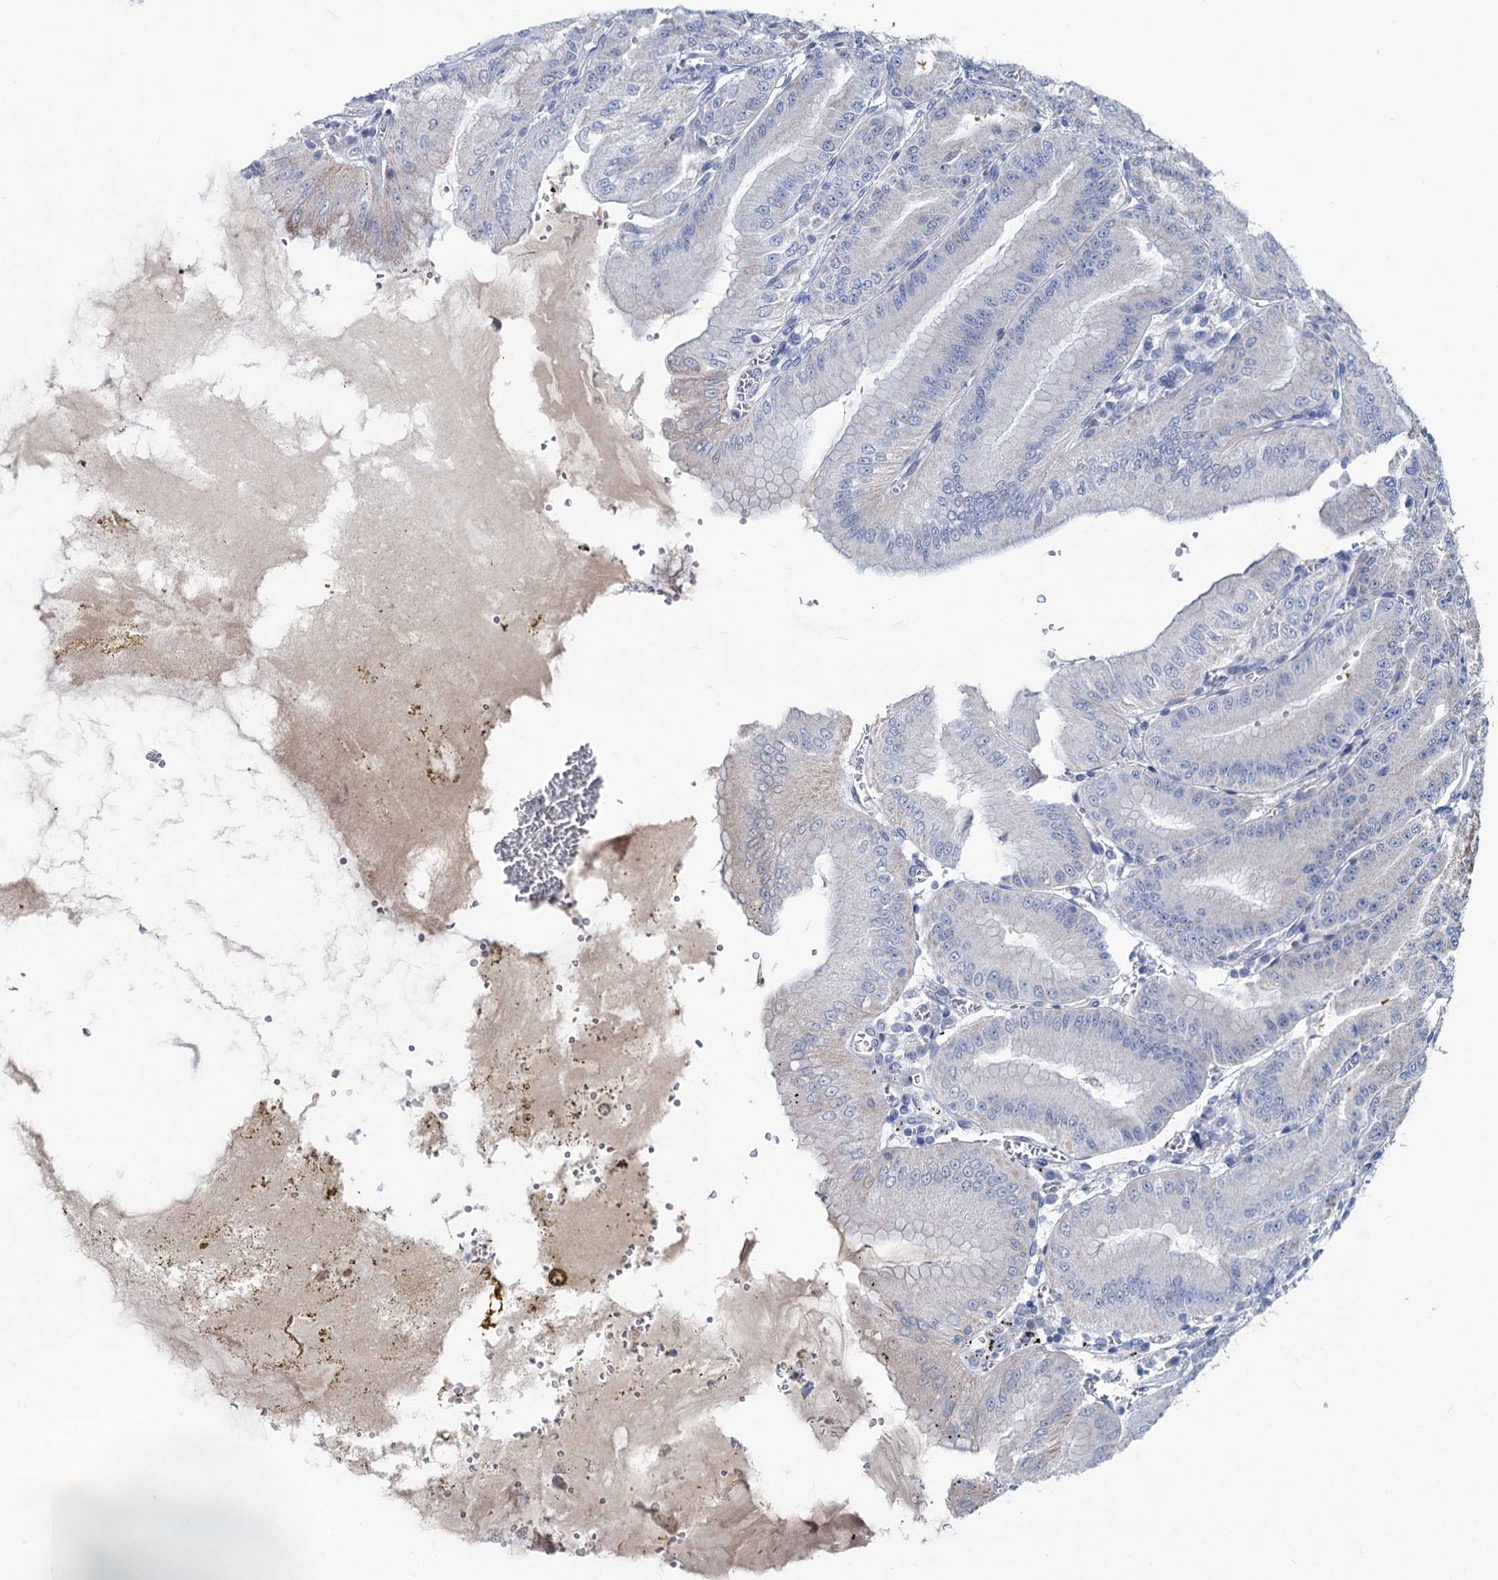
{"staining": {"intensity": "moderate", "quantity": "25%-75%", "location": "cytoplasmic/membranous"}, "tissue": "stomach", "cell_type": "Glandular cells", "image_type": "normal", "snomed": [{"axis": "morphology", "description": "Normal tissue, NOS"}, {"axis": "topography", "description": "Stomach, upper"}, {"axis": "topography", "description": "Stomach, lower"}], "caption": "Brown immunohistochemical staining in benign human stomach shows moderate cytoplasmic/membranous positivity in approximately 25%-75% of glandular cells.", "gene": "CHDH", "patient": {"sex": "male", "age": 71}}